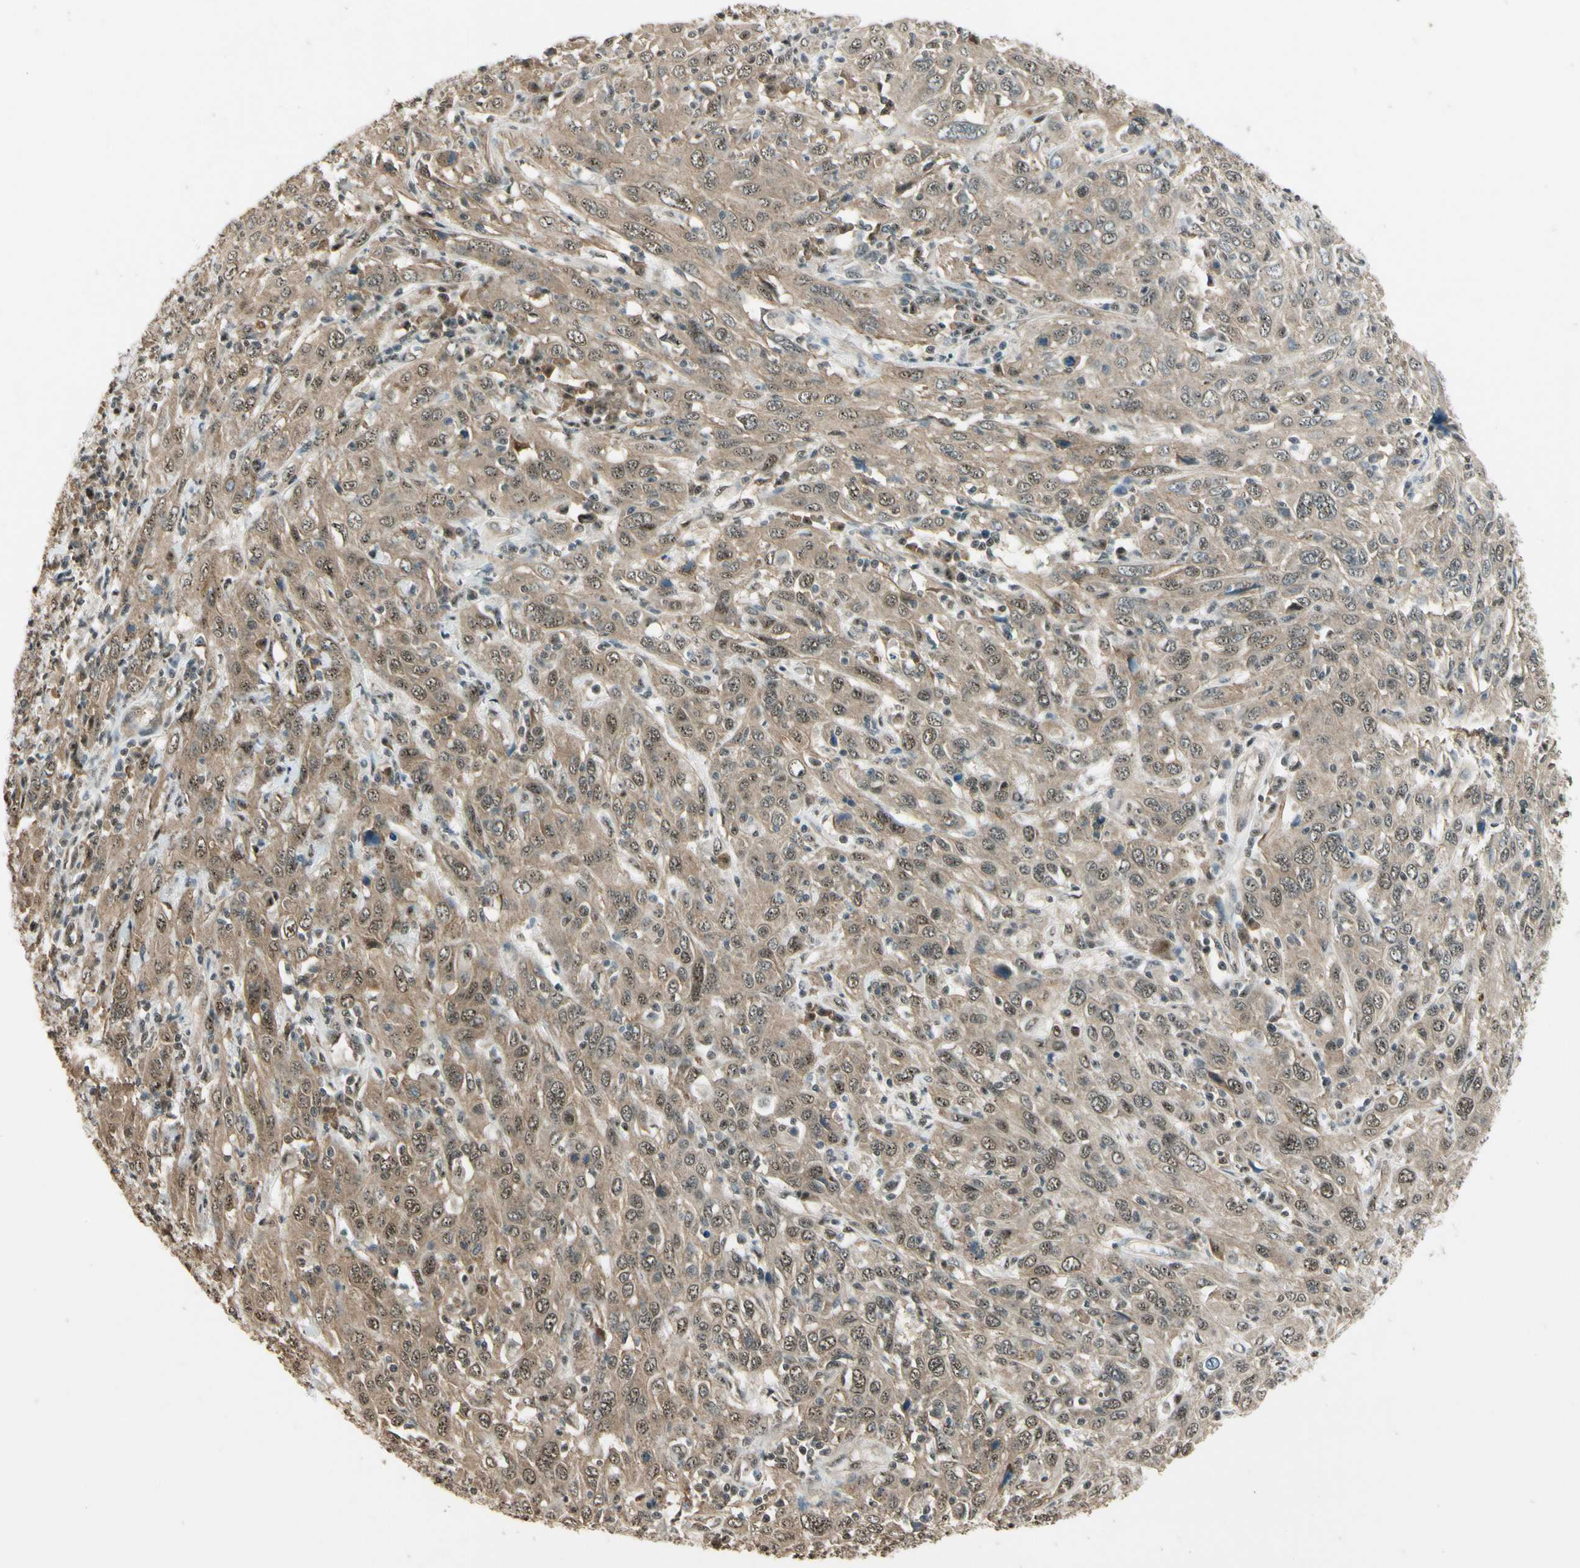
{"staining": {"intensity": "moderate", "quantity": ">75%", "location": "cytoplasmic/membranous,nuclear"}, "tissue": "cervical cancer", "cell_type": "Tumor cells", "image_type": "cancer", "snomed": [{"axis": "morphology", "description": "Squamous cell carcinoma, NOS"}, {"axis": "topography", "description": "Cervix"}], "caption": "IHC (DAB (3,3'-diaminobenzidine)) staining of human cervical squamous cell carcinoma exhibits moderate cytoplasmic/membranous and nuclear protein staining in approximately >75% of tumor cells.", "gene": "MCPH1", "patient": {"sex": "female", "age": 46}}